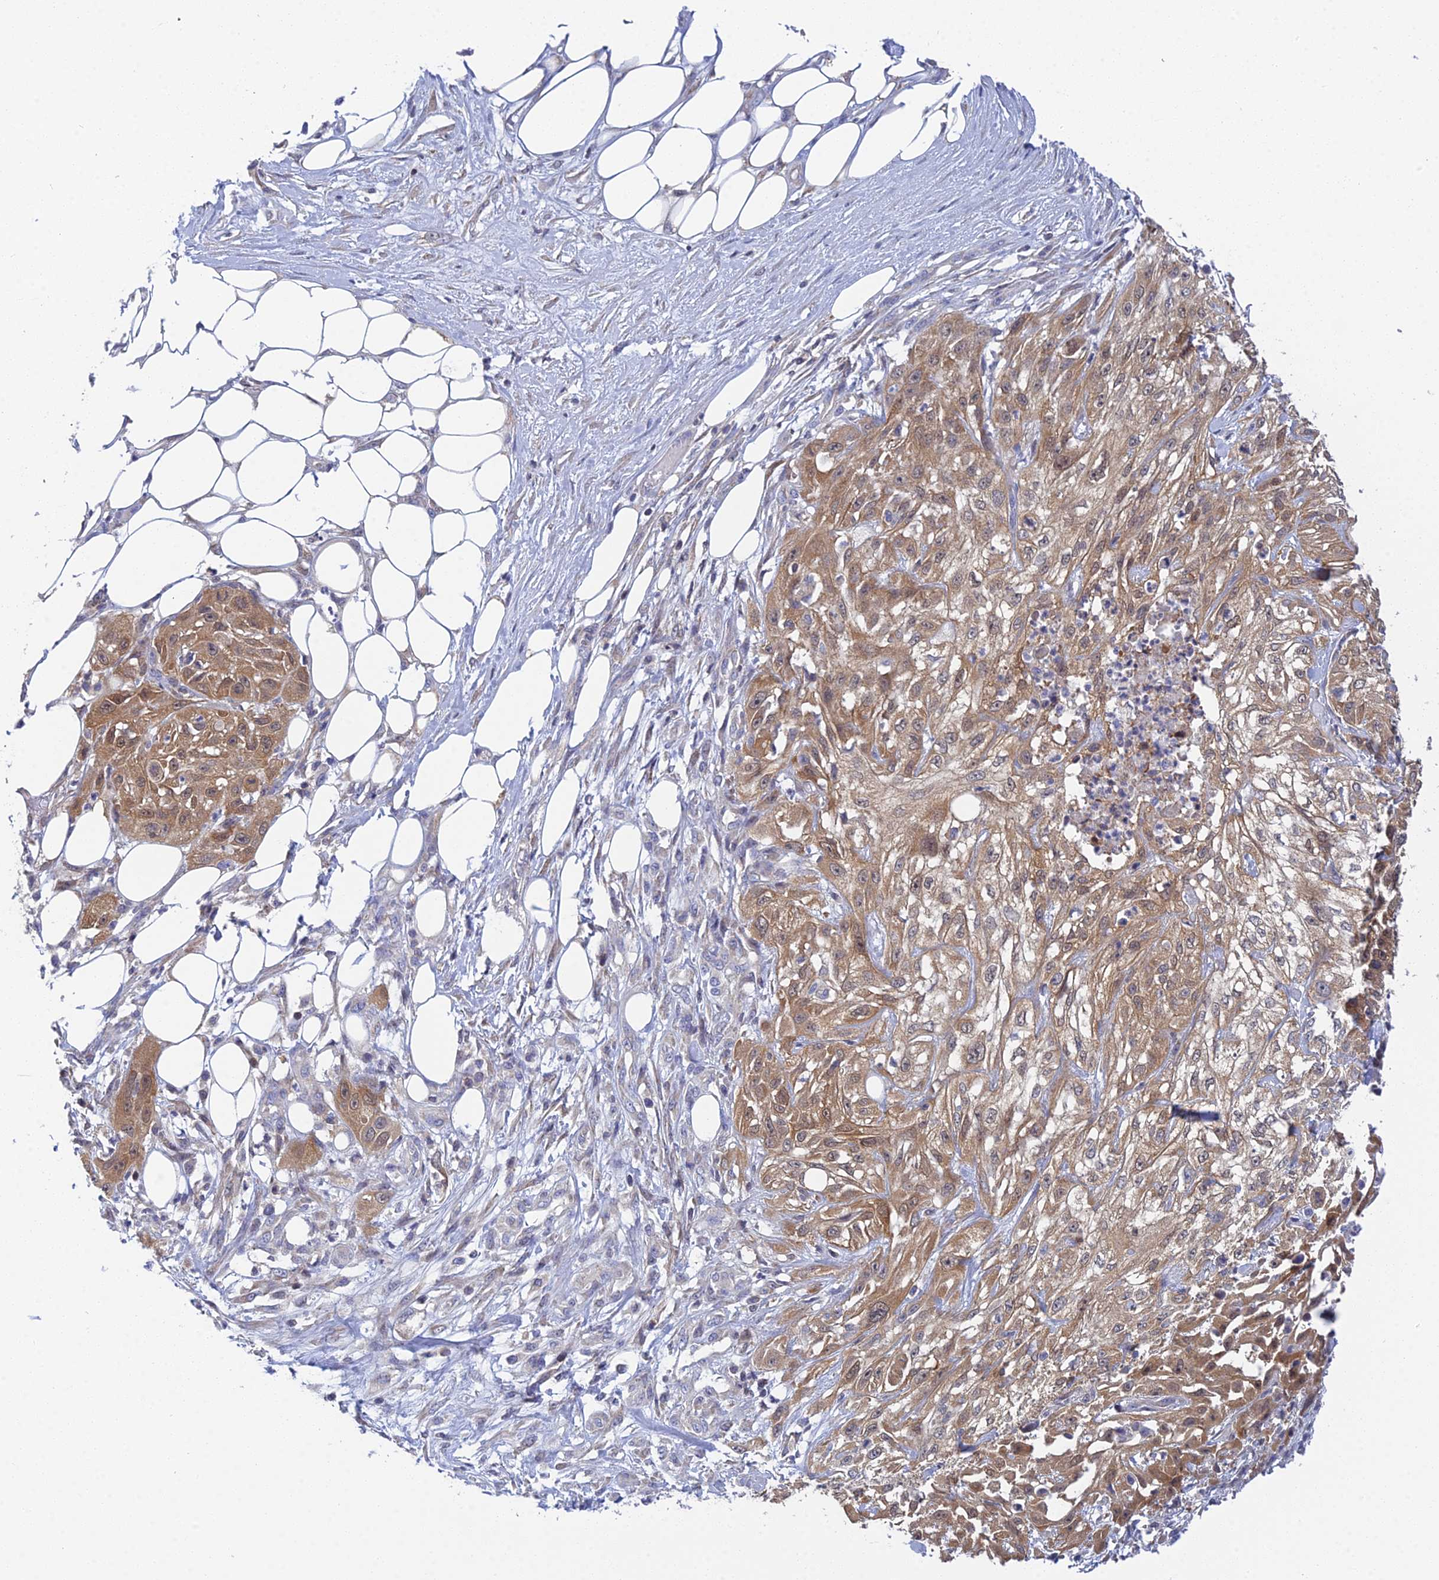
{"staining": {"intensity": "moderate", "quantity": ">75%", "location": "cytoplasmic/membranous"}, "tissue": "skin cancer", "cell_type": "Tumor cells", "image_type": "cancer", "snomed": [{"axis": "morphology", "description": "Squamous cell carcinoma, NOS"}, {"axis": "morphology", "description": "Squamous cell carcinoma, metastatic, NOS"}, {"axis": "topography", "description": "Skin"}, {"axis": "topography", "description": "Lymph node"}], "caption": "IHC staining of squamous cell carcinoma (skin), which shows medium levels of moderate cytoplasmic/membranous staining in about >75% of tumor cells indicating moderate cytoplasmic/membranous protein expression. The staining was performed using DAB (3,3'-diaminobenzidine) (brown) for protein detection and nuclei were counterstained in hematoxylin (blue).", "gene": "ELOA2", "patient": {"sex": "male", "age": 75}}